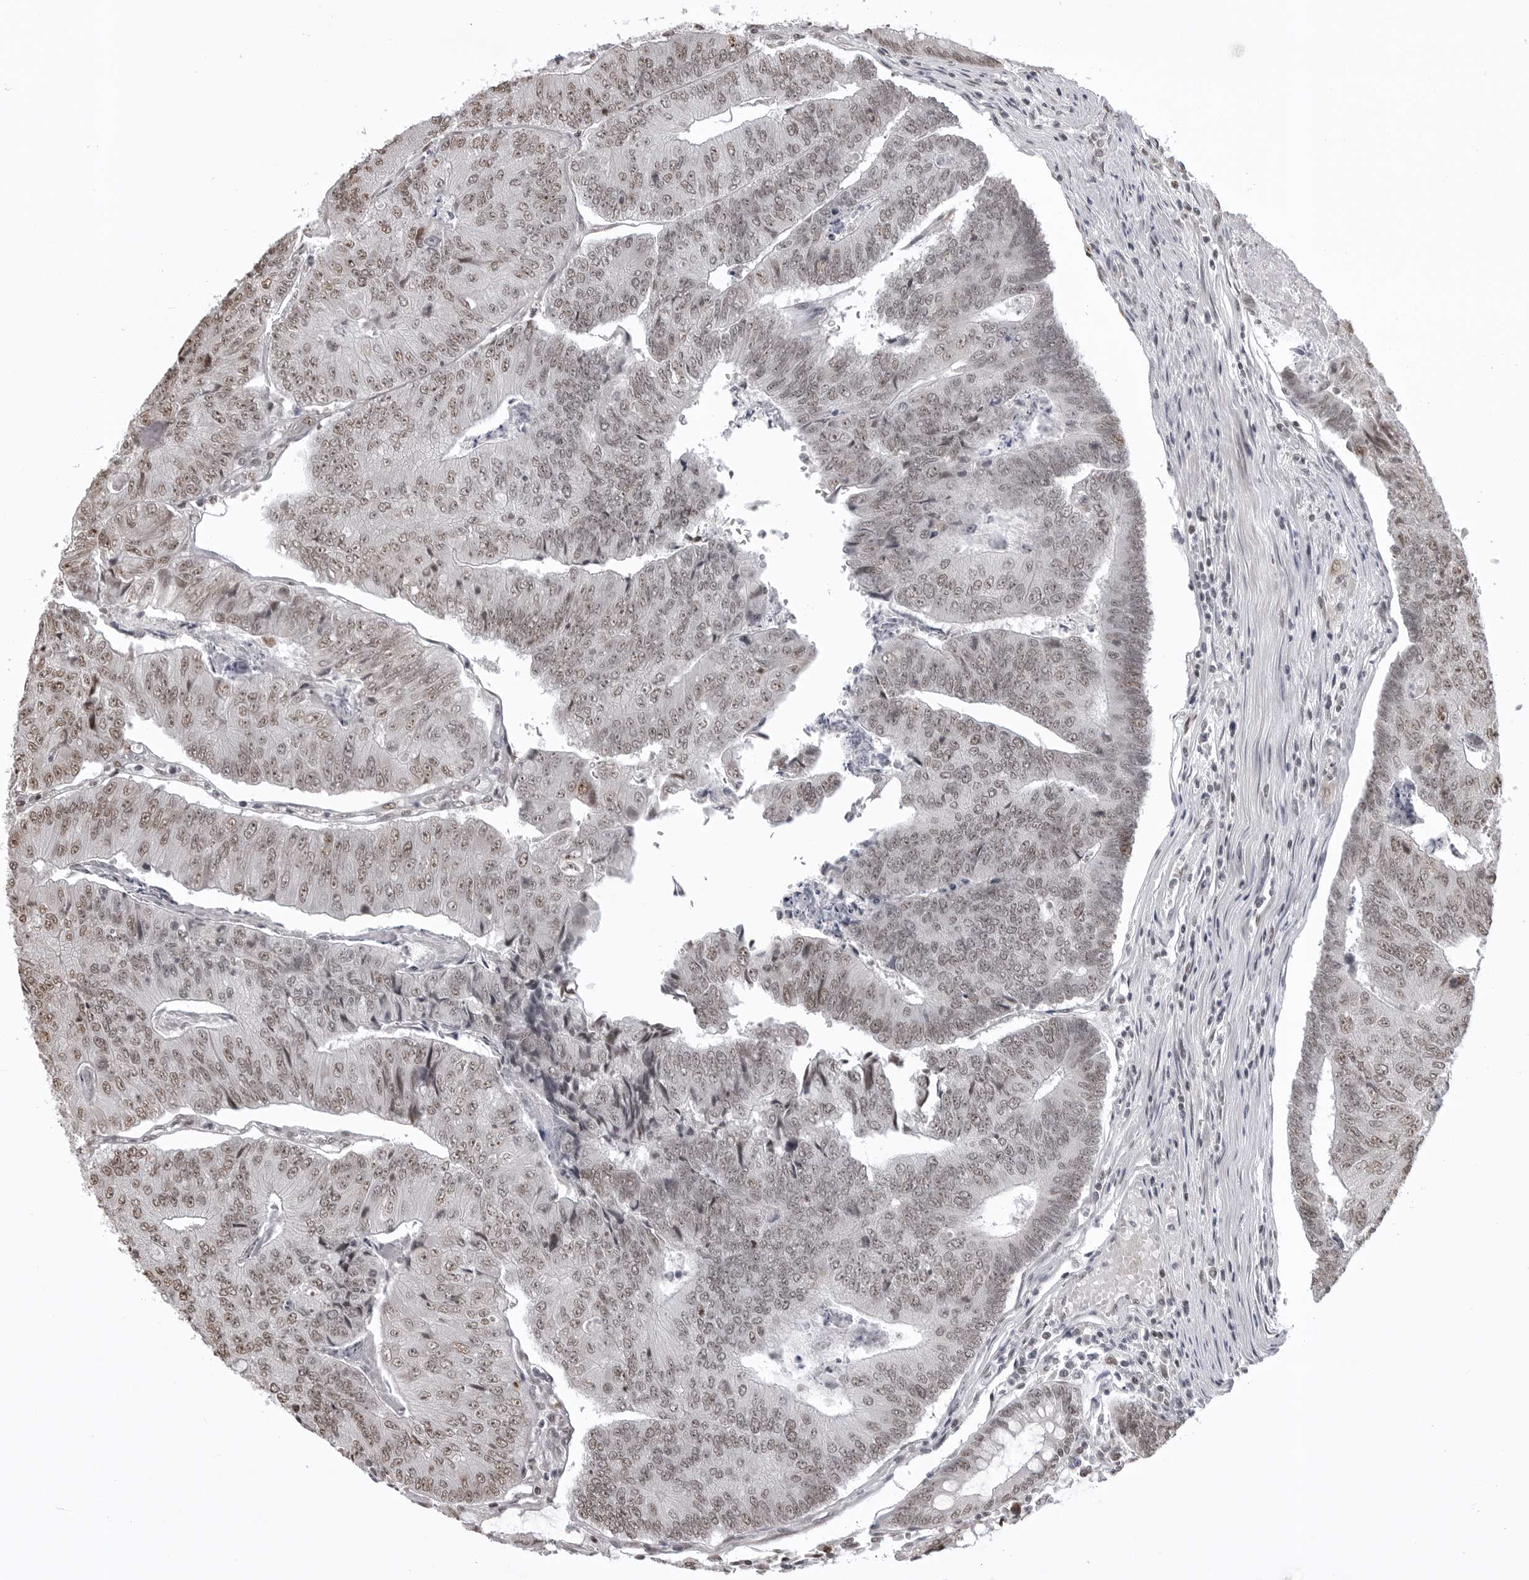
{"staining": {"intensity": "weak", "quantity": ">75%", "location": "nuclear"}, "tissue": "colorectal cancer", "cell_type": "Tumor cells", "image_type": "cancer", "snomed": [{"axis": "morphology", "description": "Adenocarcinoma, NOS"}, {"axis": "topography", "description": "Colon"}], "caption": "Colorectal cancer tissue demonstrates weak nuclear positivity in approximately >75% of tumor cells", "gene": "PHF3", "patient": {"sex": "female", "age": 67}}